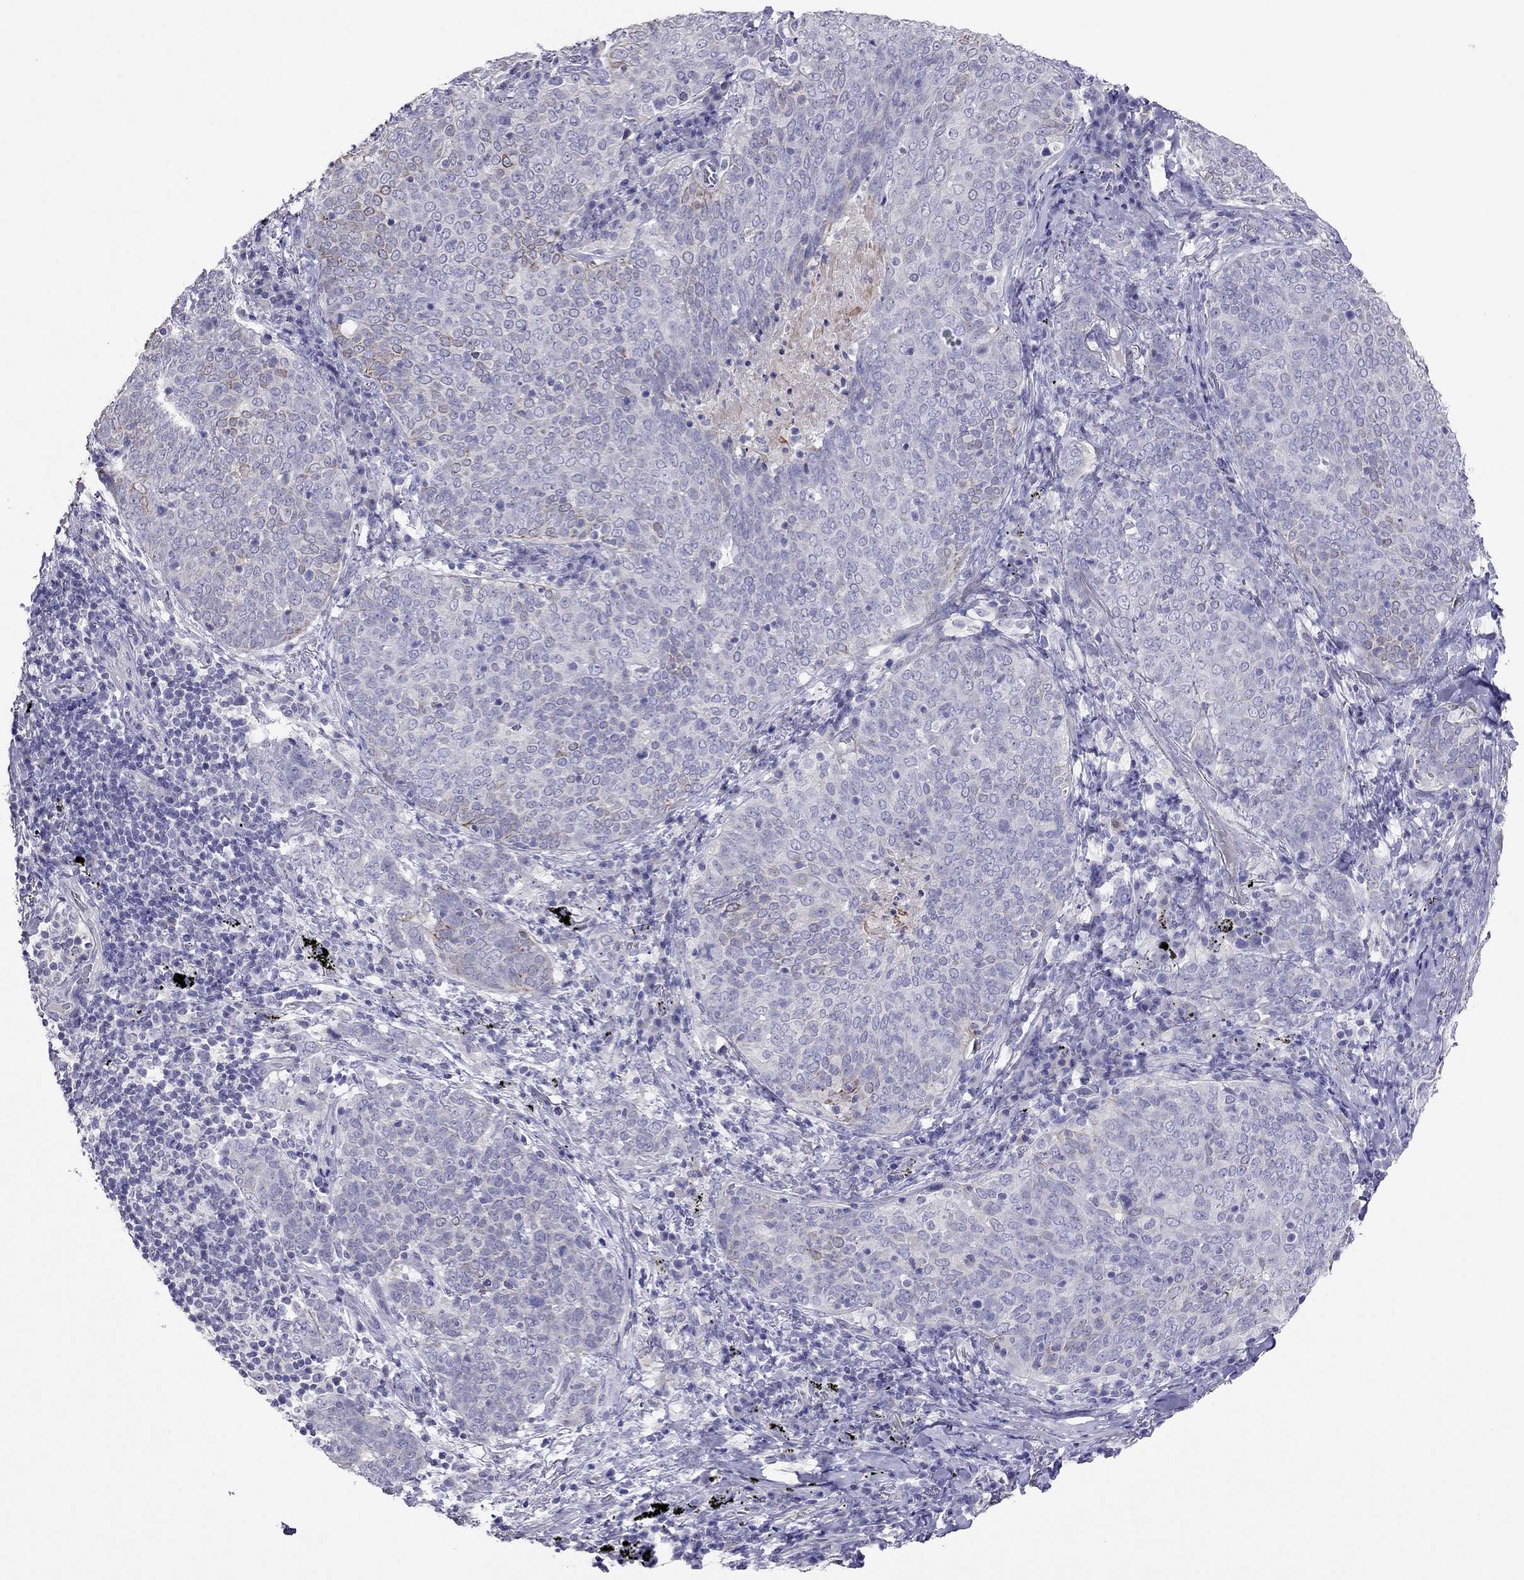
{"staining": {"intensity": "negative", "quantity": "none", "location": "none"}, "tissue": "lung cancer", "cell_type": "Tumor cells", "image_type": "cancer", "snomed": [{"axis": "morphology", "description": "Squamous cell carcinoma, NOS"}, {"axis": "topography", "description": "Lung"}], "caption": "Immunohistochemistry (IHC) photomicrograph of human lung squamous cell carcinoma stained for a protein (brown), which reveals no positivity in tumor cells.", "gene": "CAPNS2", "patient": {"sex": "male", "age": 82}}